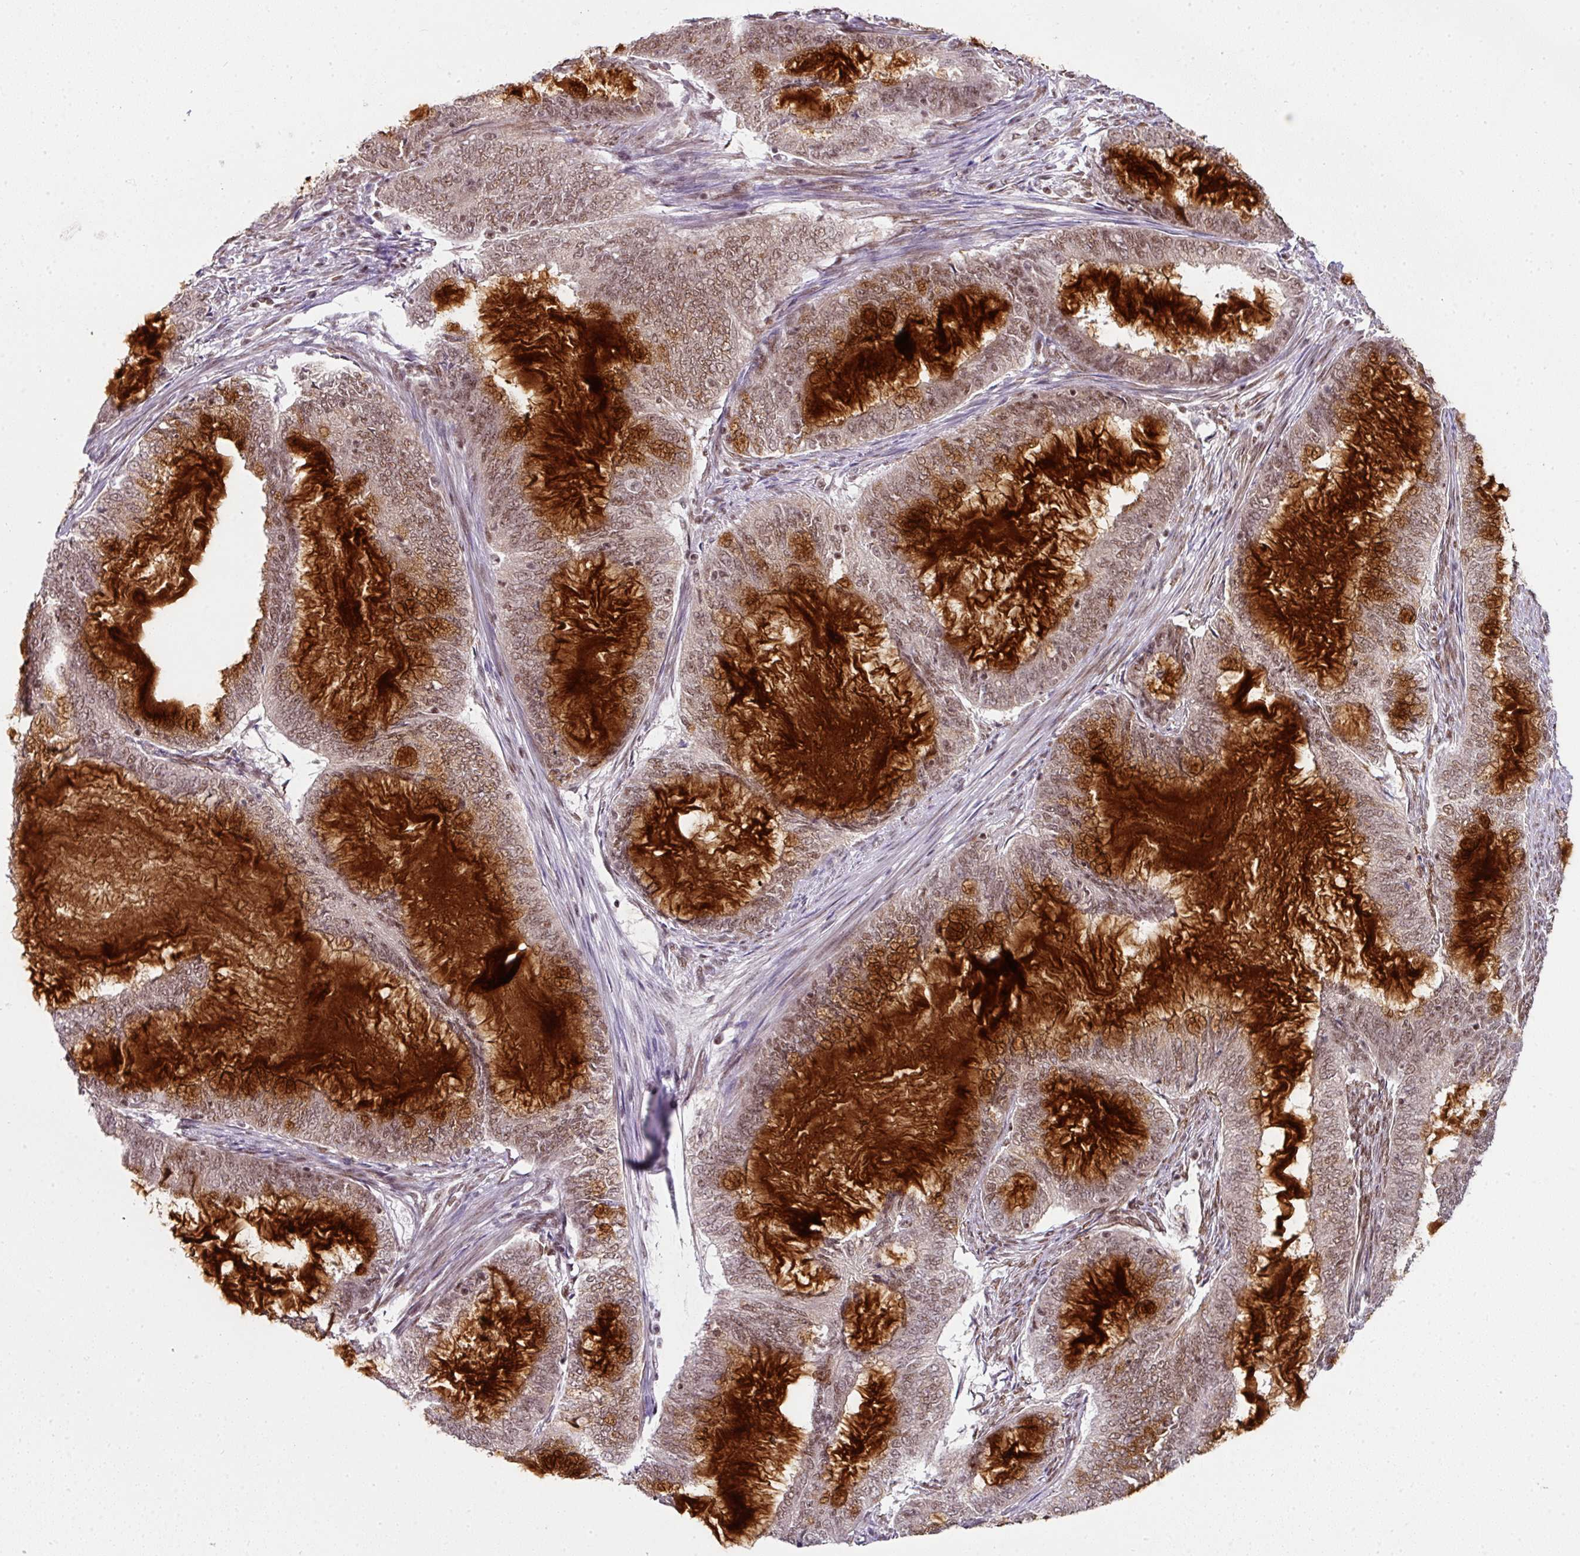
{"staining": {"intensity": "moderate", "quantity": ">75%", "location": "nuclear"}, "tissue": "endometrial cancer", "cell_type": "Tumor cells", "image_type": "cancer", "snomed": [{"axis": "morphology", "description": "Adenocarcinoma, NOS"}, {"axis": "topography", "description": "Endometrium"}], "caption": "High-magnification brightfield microscopy of endometrial adenocarcinoma stained with DAB (brown) and counterstained with hematoxylin (blue). tumor cells exhibit moderate nuclear positivity is seen in about>75% of cells. The staining was performed using DAB, with brown indicating positive protein expression. Nuclei are stained blue with hematoxylin.", "gene": "NFYA", "patient": {"sex": "female", "age": 51}}